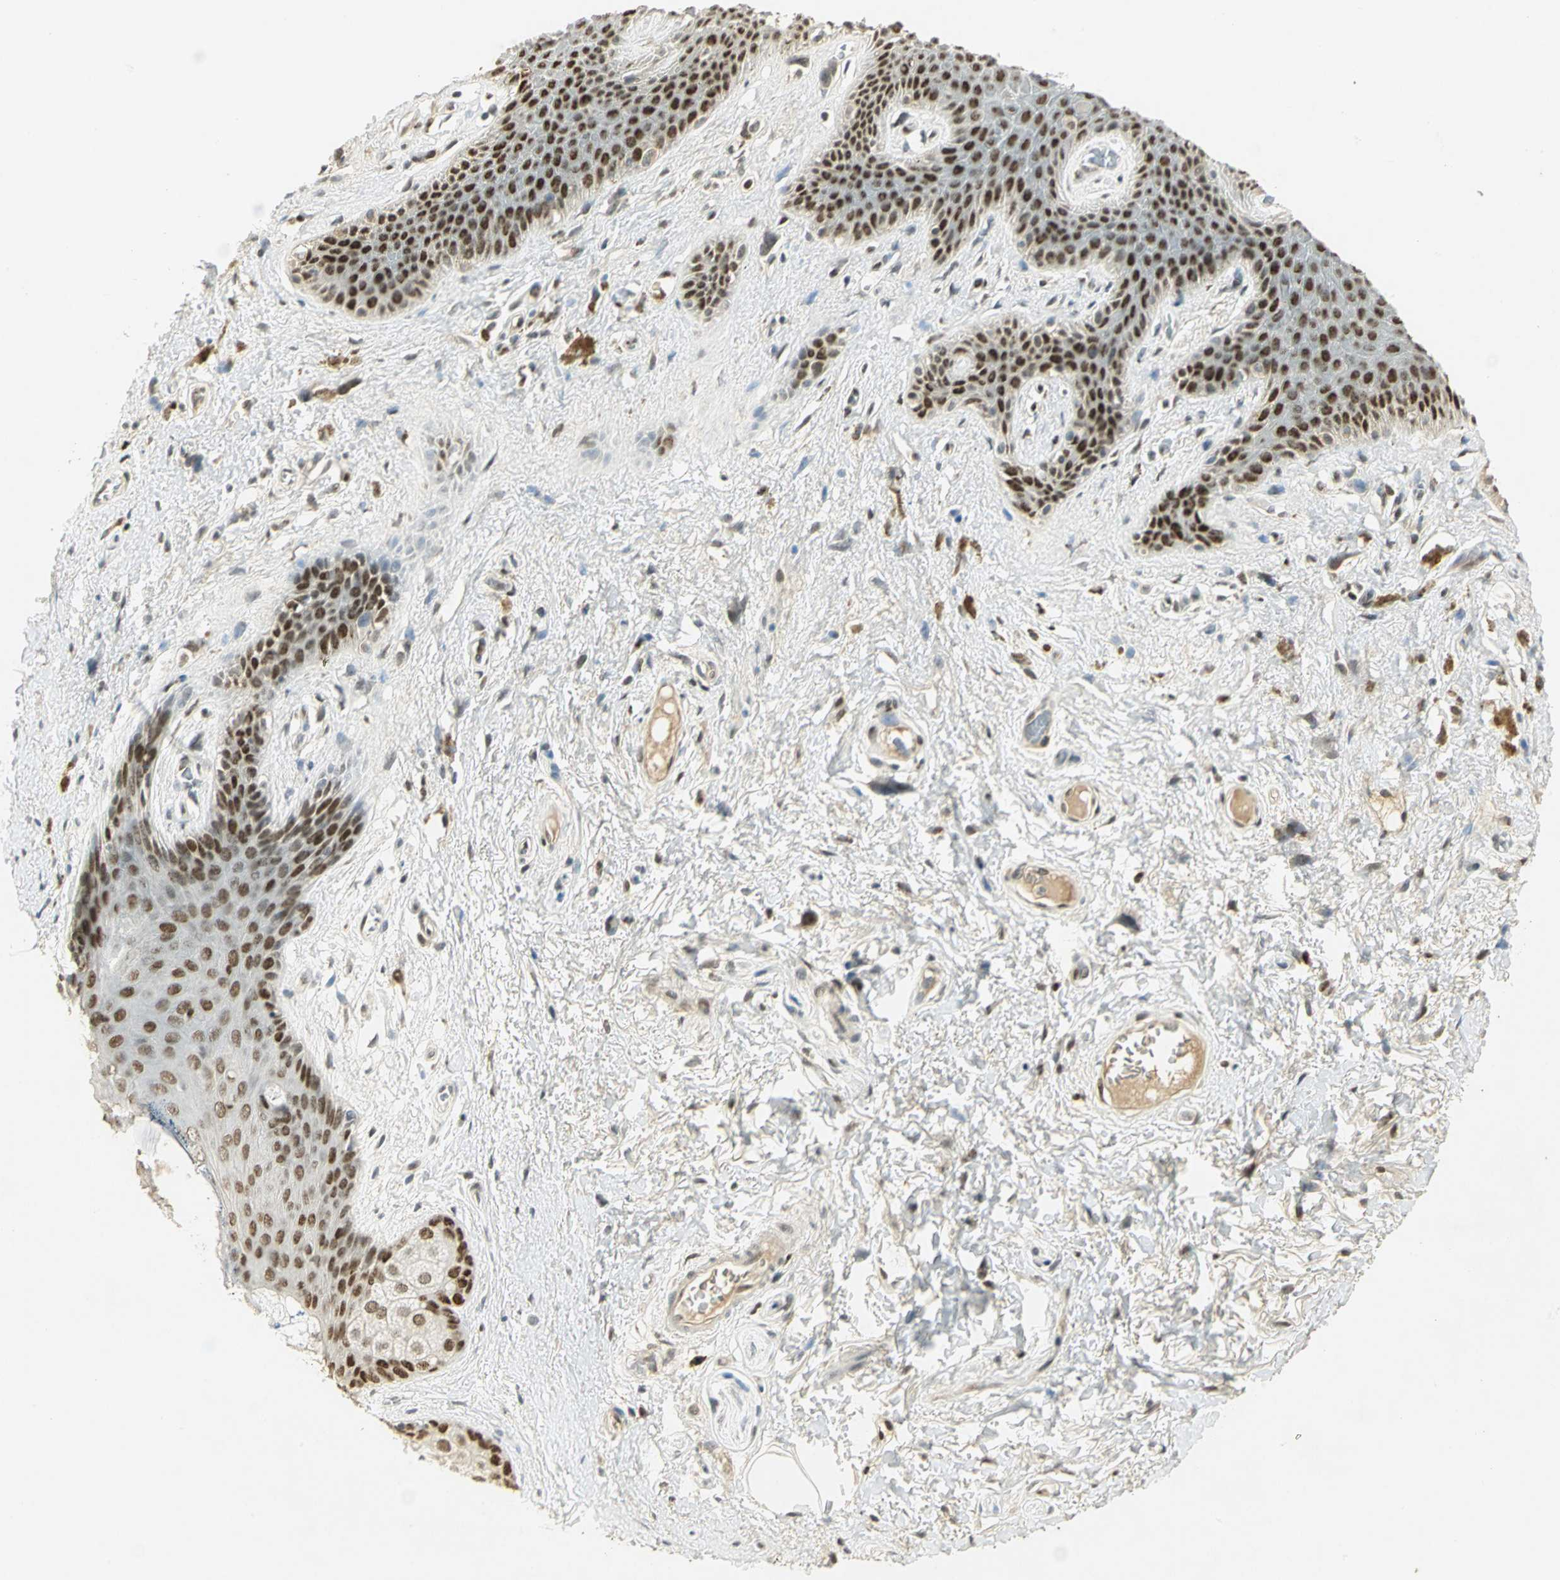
{"staining": {"intensity": "strong", "quantity": ">75%", "location": "nuclear"}, "tissue": "skin", "cell_type": "Epidermal cells", "image_type": "normal", "snomed": [{"axis": "morphology", "description": "Normal tissue, NOS"}, {"axis": "topography", "description": "Anal"}], "caption": "A brown stain shows strong nuclear positivity of a protein in epidermal cells of unremarkable skin.", "gene": "AK6", "patient": {"sex": "female", "age": 46}}